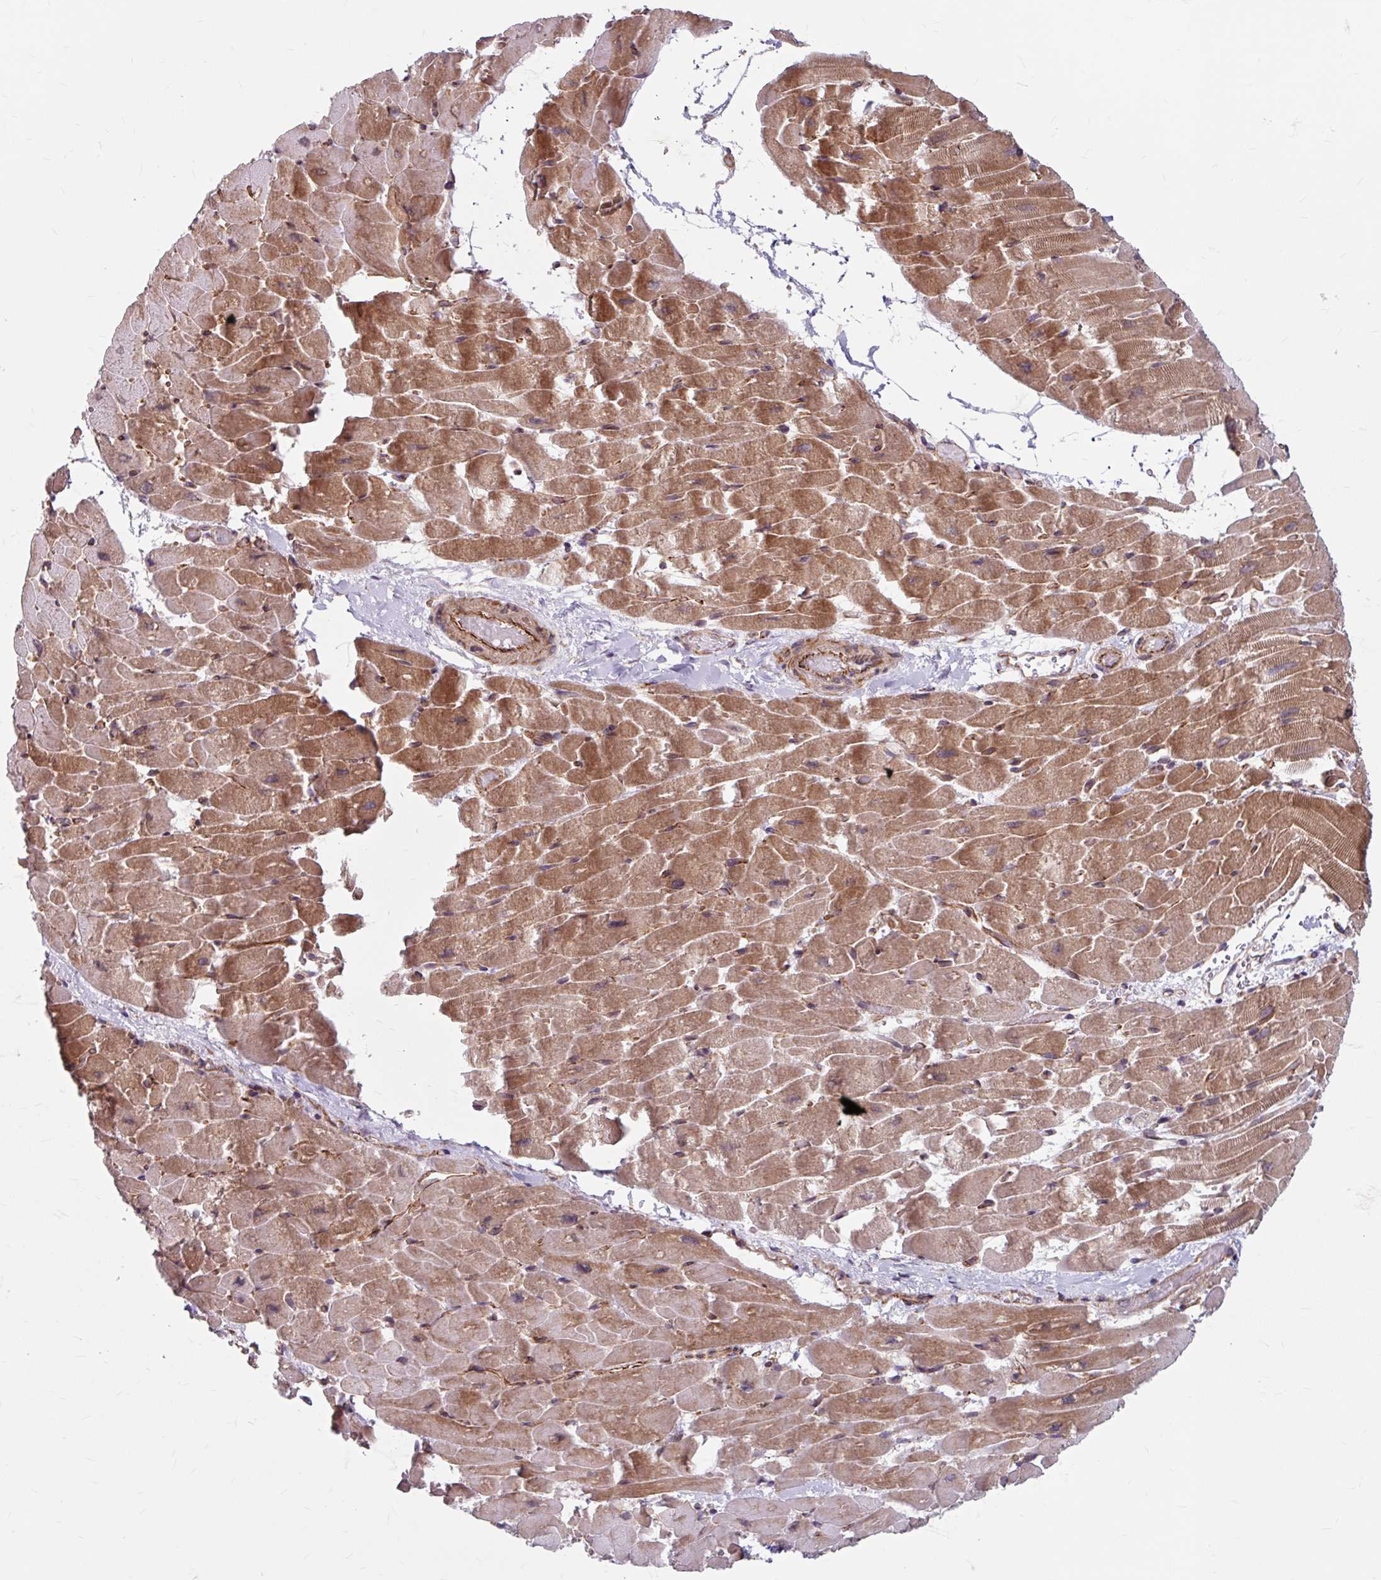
{"staining": {"intensity": "moderate", "quantity": ">75%", "location": "cytoplasmic/membranous"}, "tissue": "heart muscle", "cell_type": "Cardiomyocytes", "image_type": "normal", "snomed": [{"axis": "morphology", "description": "Normal tissue, NOS"}, {"axis": "topography", "description": "Heart"}], "caption": "IHC (DAB (3,3'-diaminobenzidine)) staining of benign heart muscle demonstrates moderate cytoplasmic/membranous protein staining in approximately >75% of cardiomyocytes. The staining was performed using DAB to visualize the protein expression in brown, while the nuclei were stained in blue with hematoxylin (Magnification: 20x).", "gene": "DAAM2", "patient": {"sex": "male", "age": 37}}